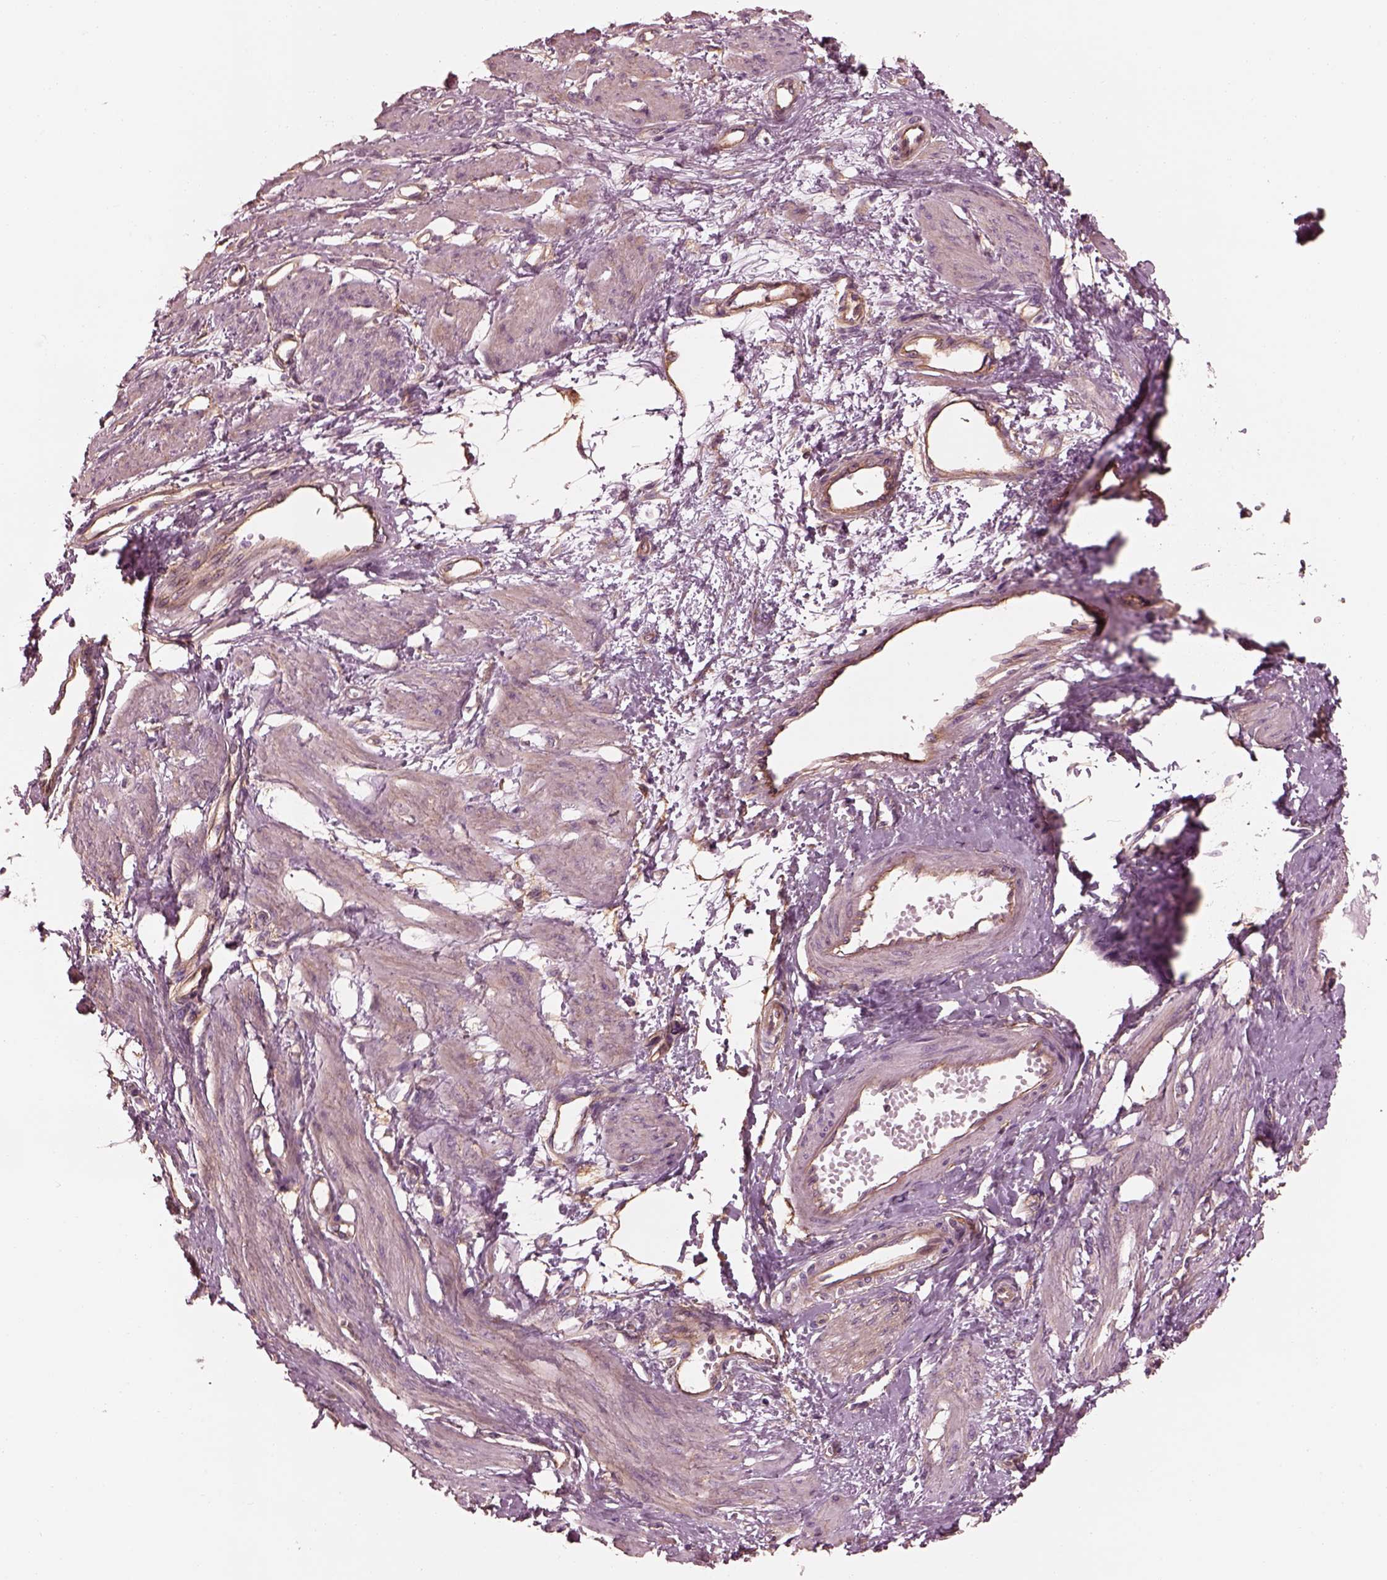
{"staining": {"intensity": "negative", "quantity": "none", "location": "none"}, "tissue": "smooth muscle", "cell_type": "Smooth muscle cells", "image_type": "normal", "snomed": [{"axis": "morphology", "description": "Normal tissue, NOS"}, {"axis": "topography", "description": "Smooth muscle"}, {"axis": "topography", "description": "Uterus"}], "caption": "This is a image of immunohistochemistry staining of benign smooth muscle, which shows no staining in smooth muscle cells. (DAB immunohistochemistry (IHC) visualized using brightfield microscopy, high magnification).", "gene": "ELAPOR1", "patient": {"sex": "female", "age": 39}}